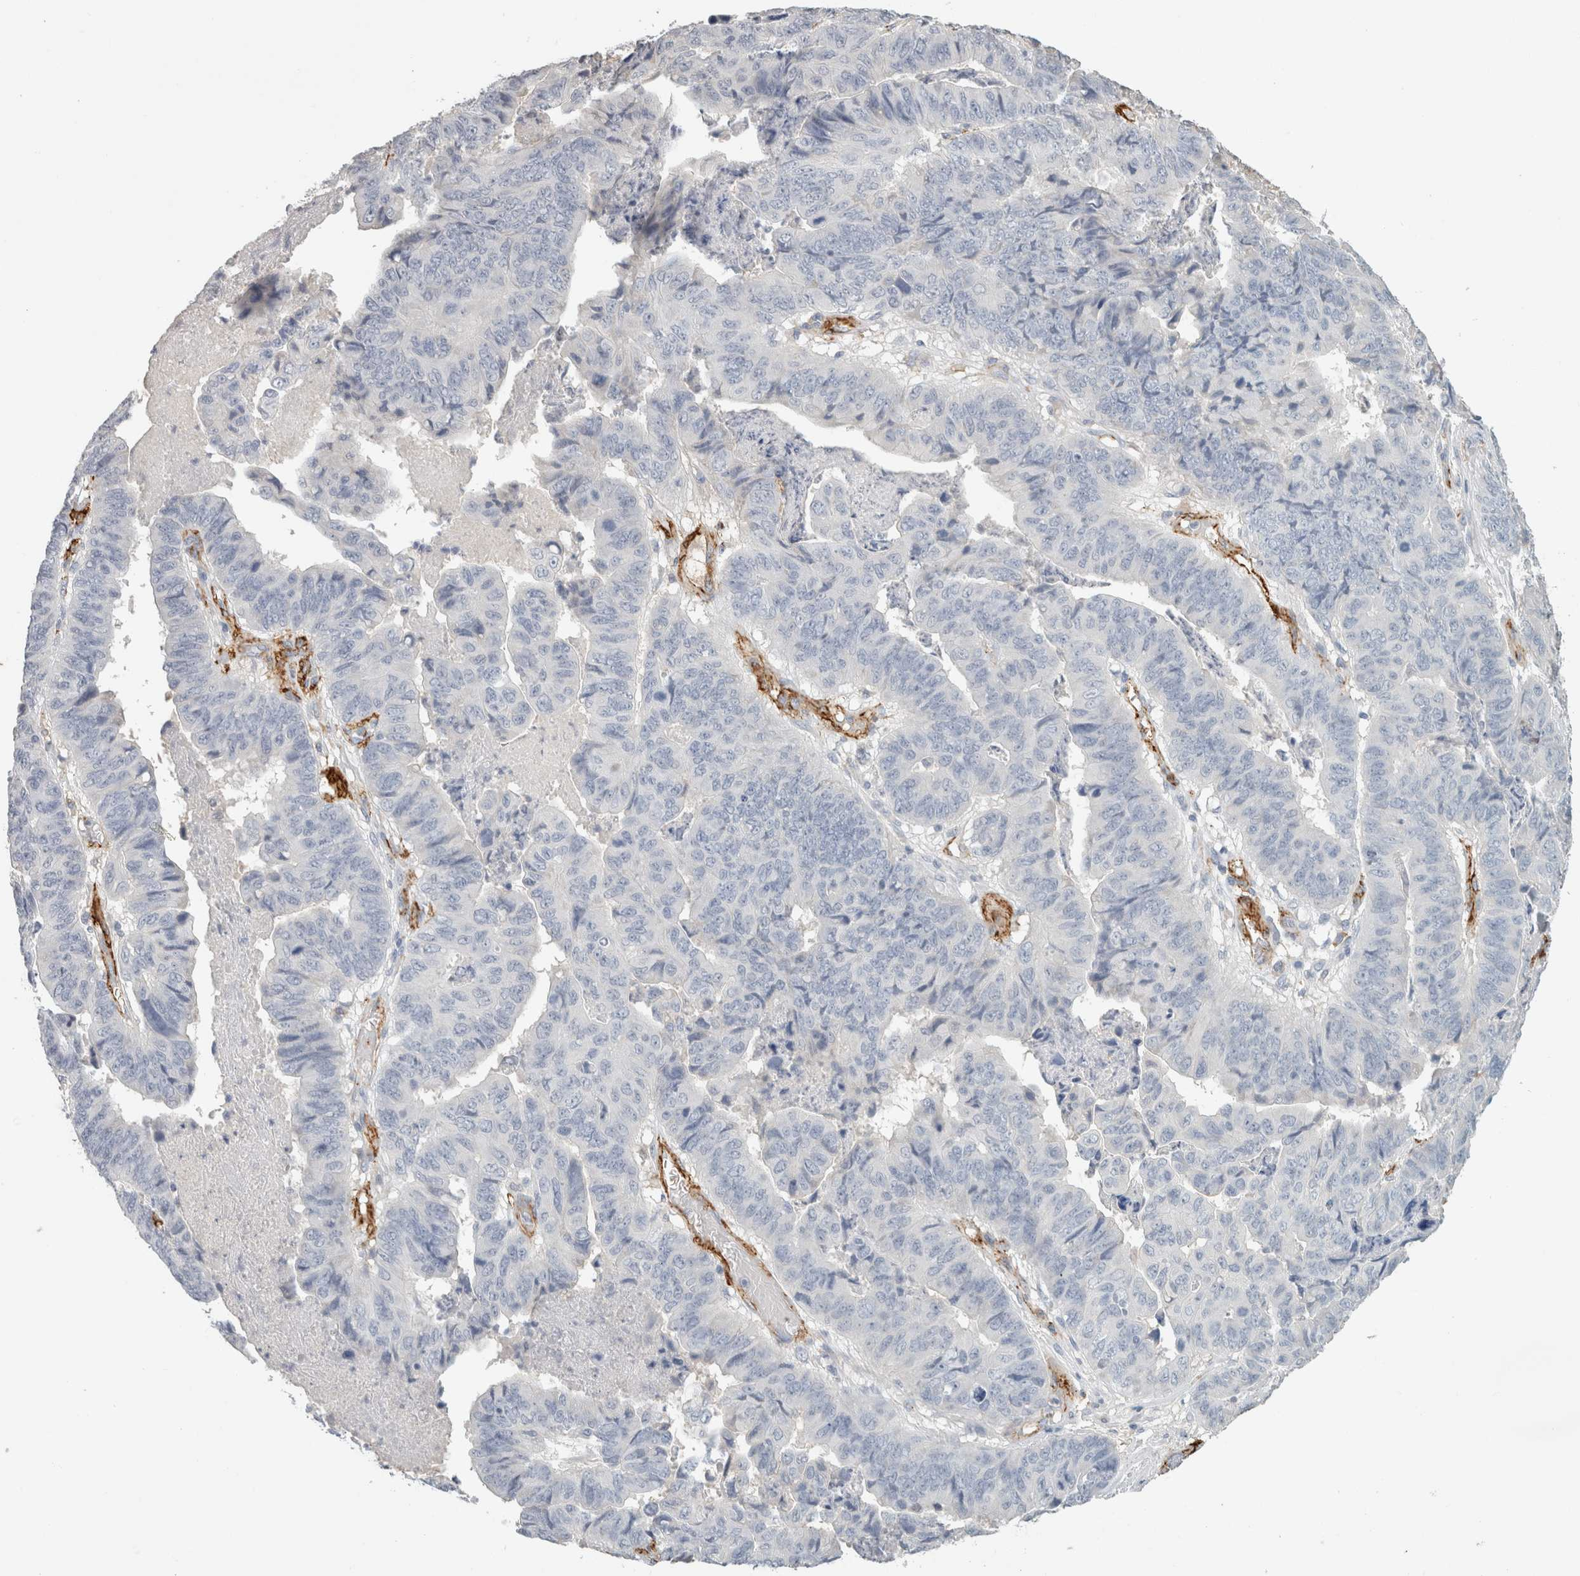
{"staining": {"intensity": "negative", "quantity": "none", "location": "none"}, "tissue": "stomach cancer", "cell_type": "Tumor cells", "image_type": "cancer", "snomed": [{"axis": "morphology", "description": "Adenocarcinoma, NOS"}, {"axis": "topography", "description": "Stomach, lower"}], "caption": "High magnification brightfield microscopy of adenocarcinoma (stomach) stained with DAB (brown) and counterstained with hematoxylin (blue): tumor cells show no significant positivity.", "gene": "CD36", "patient": {"sex": "male", "age": 77}}